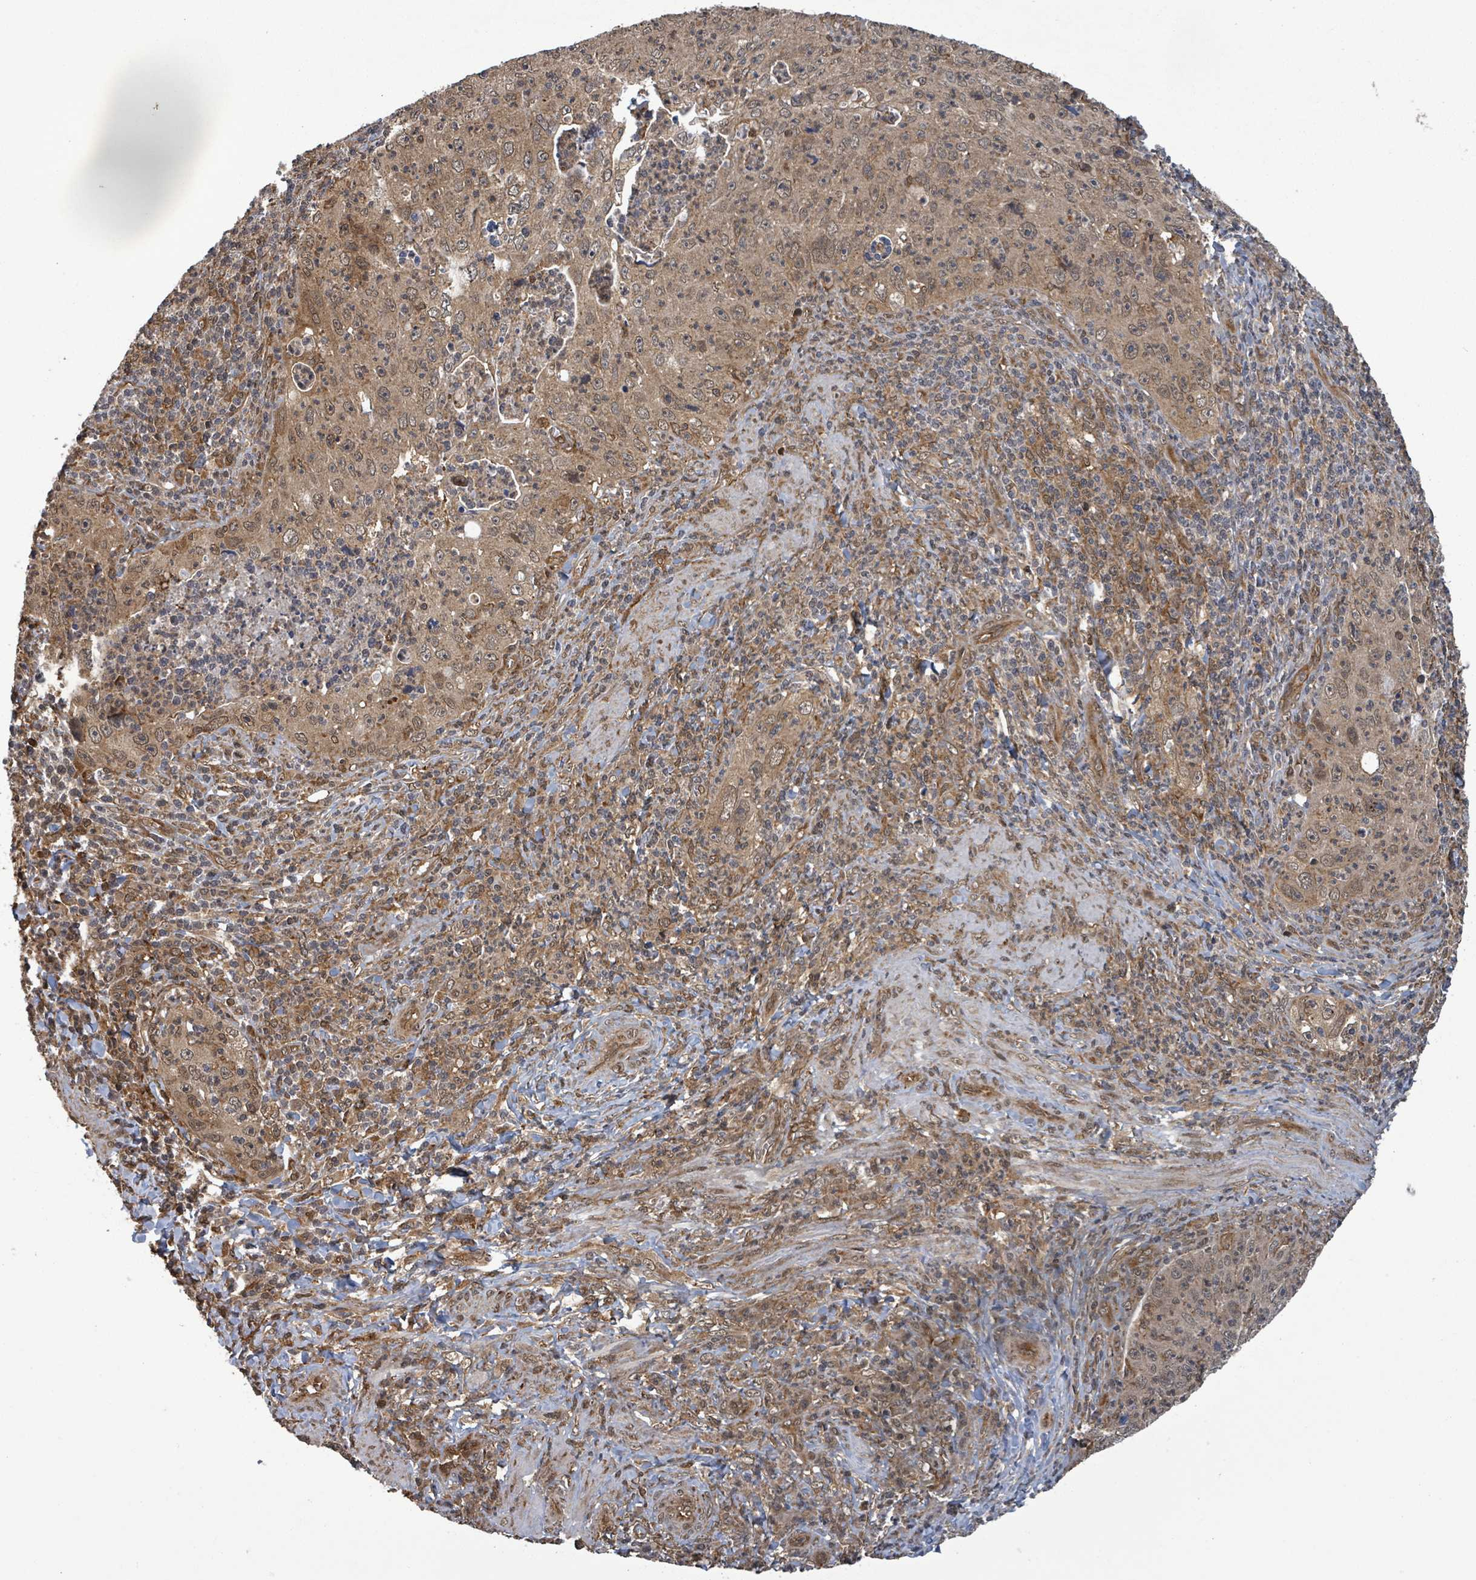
{"staining": {"intensity": "moderate", "quantity": "25%-75%", "location": "cytoplasmic/membranous,nuclear"}, "tissue": "cervical cancer", "cell_type": "Tumor cells", "image_type": "cancer", "snomed": [{"axis": "morphology", "description": "Squamous cell carcinoma, NOS"}, {"axis": "topography", "description": "Cervix"}], "caption": "This is an image of immunohistochemistry staining of cervical squamous cell carcinoma, which shows moderate staining in the cytoplasmic/membranous and nuclear of tumor cells.", "gene": "KLC1", "patient": {"sex": "female", "age": 30}}